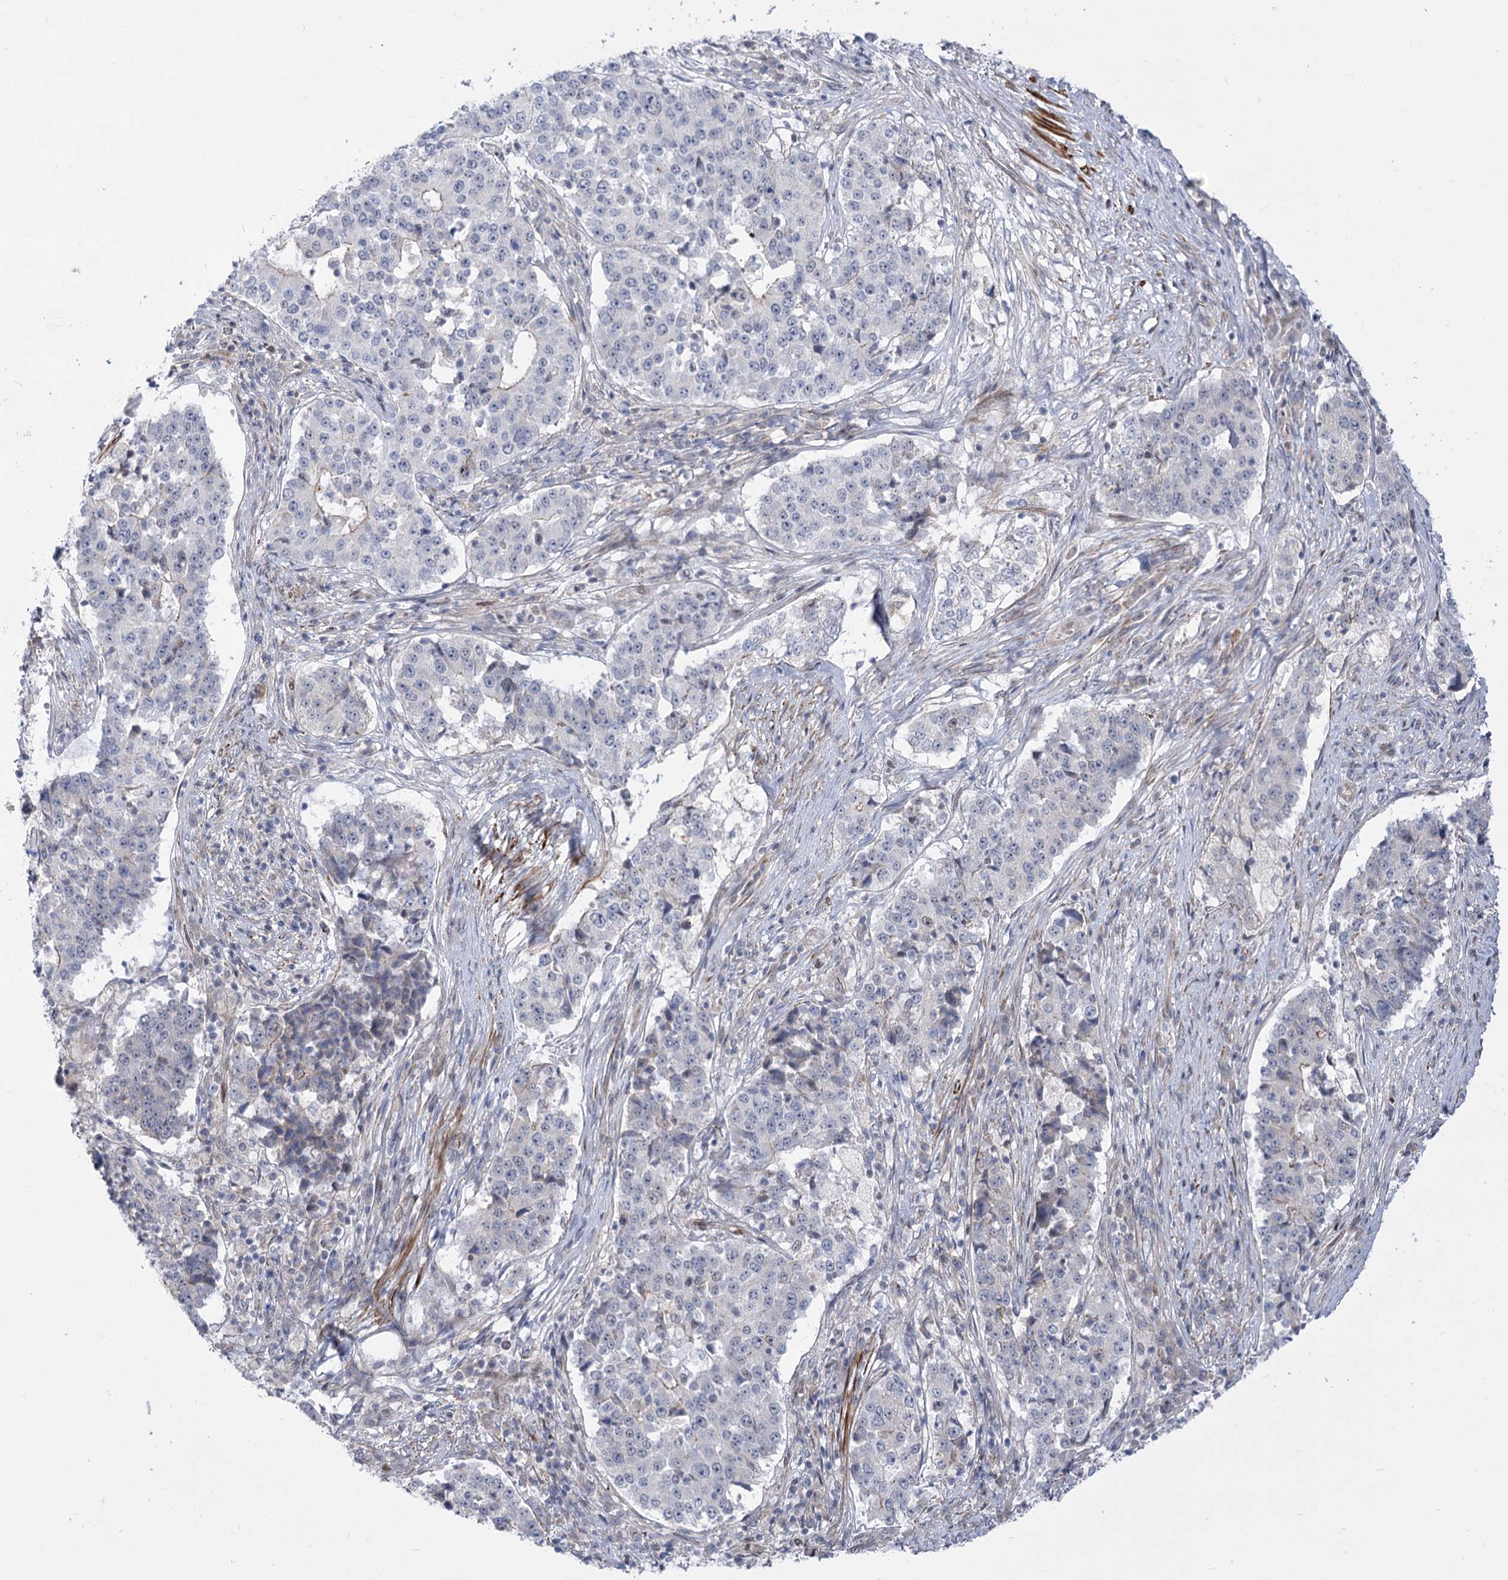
{"staining": {"intensity": "negative", "quantity": "none", "location": "none"}, "tissue": "stomach cancer", "cell_type": "Tumor cells", "image_type": "cancer", "snomed": [{"axis": "morphology", "description": "Adenocarcinoma, NOS"}, {"axis": "topography", "description": "Stomach"}], "caption": "Immunohistochemical staining of human adenocarcinoma (stomach) shows no significant staining in tumor cells.", "gene": "ARSI", "patient": {"sex": "male", "age": 59}}